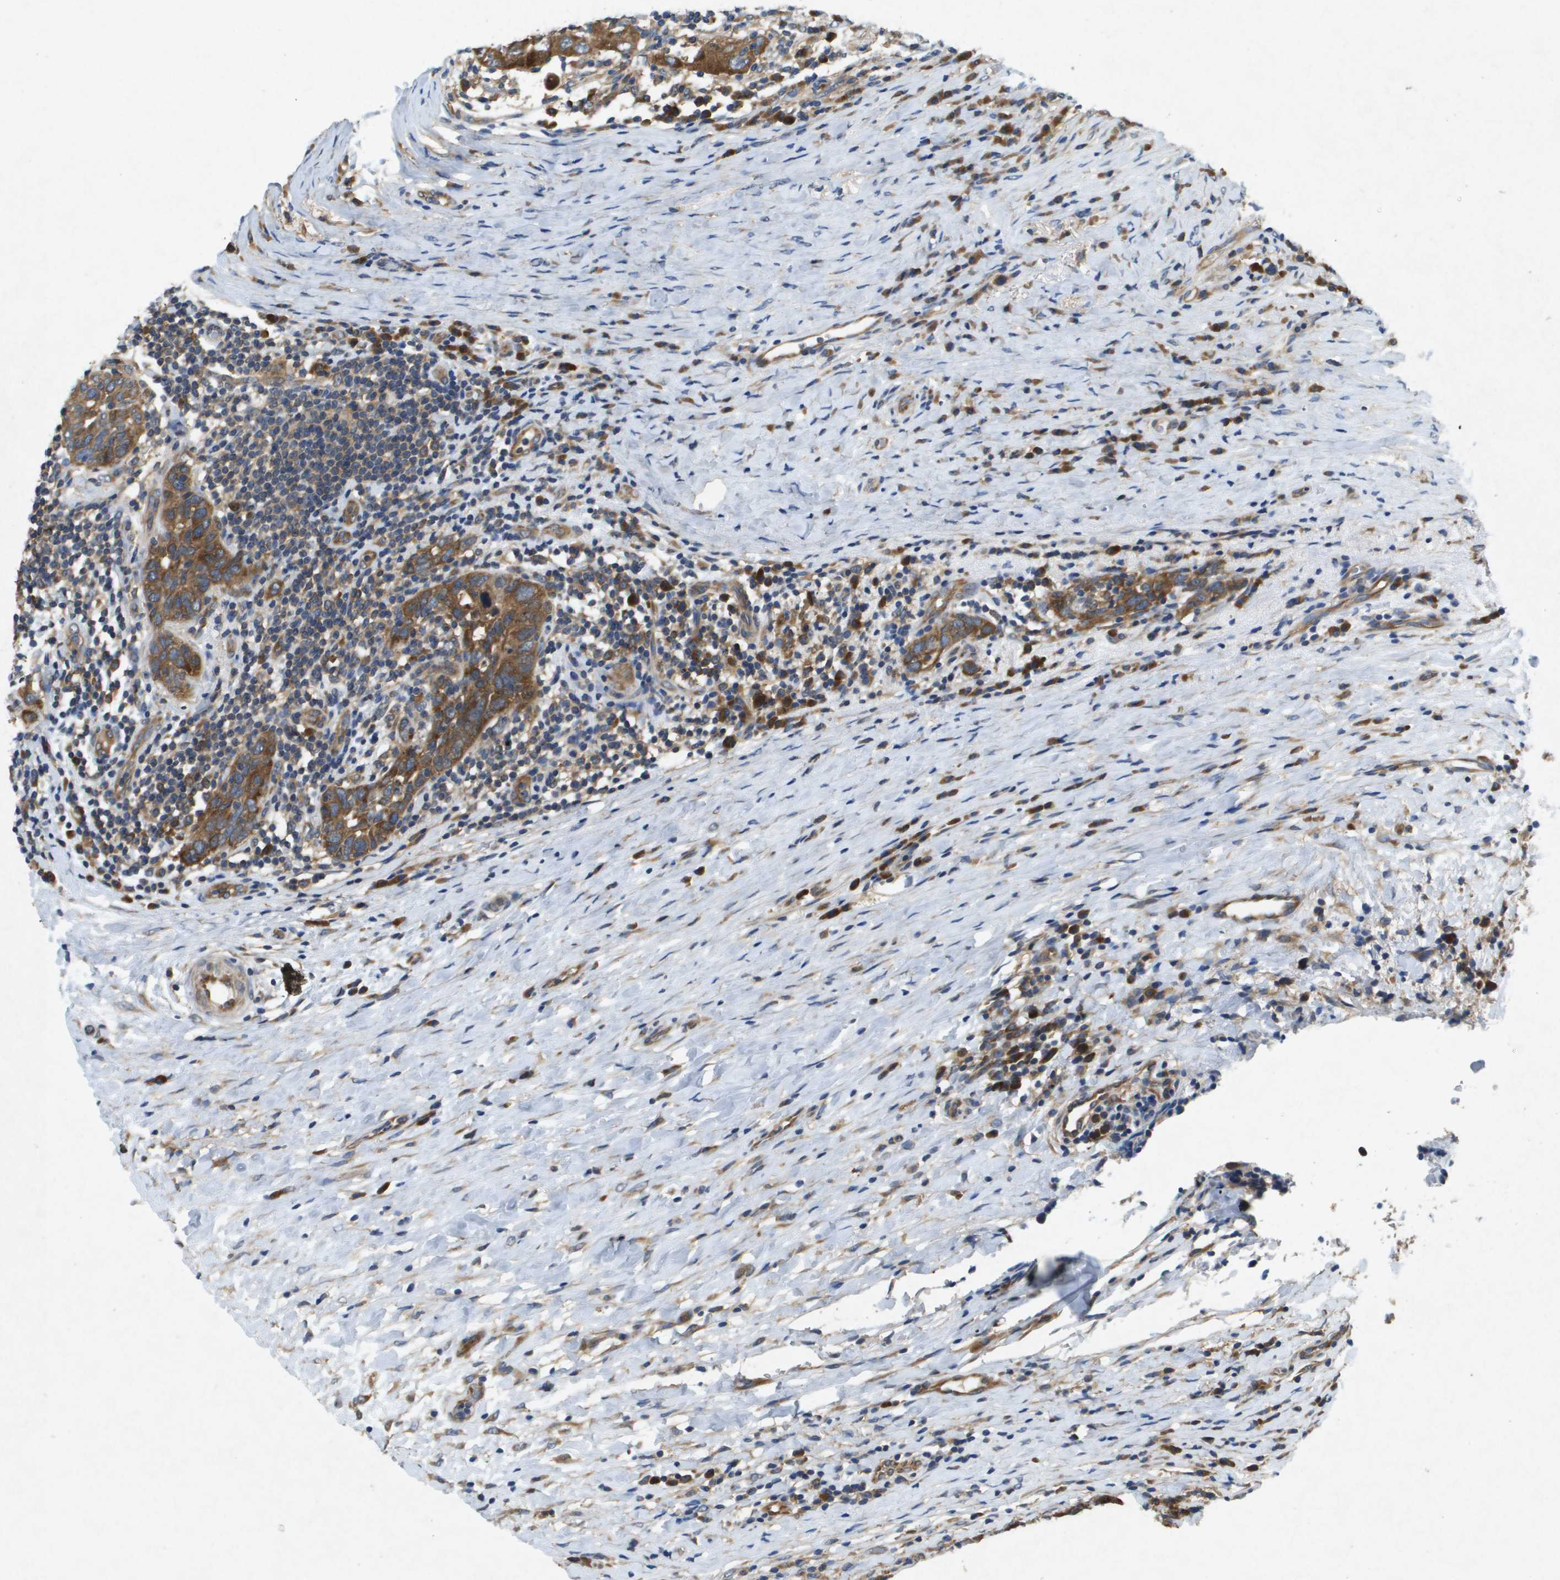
{"staining": {"intensity": "strong", "quantity": ">75%", "location": "cytoplasmic/membranous"}, "tissue": "breast cancer", "cell_type": "Tumor cells", "image_type": "cancer", "snomed": [{"axis": "morphology", "description": "Duct carcinoma"}, {"axis": "topography", "description": "Breast"}], "caption": "An image of human breast cancer stained for a protein displays strong cytoplasmic/membranous brown staining in tumor cells. The protein is stained brown, and the nuclei are stained in blue (DAB IHC with brightfield microscopy, high magnification).", "gene": "PTPRT", "patient": {"sex": "female", "age": 37}}